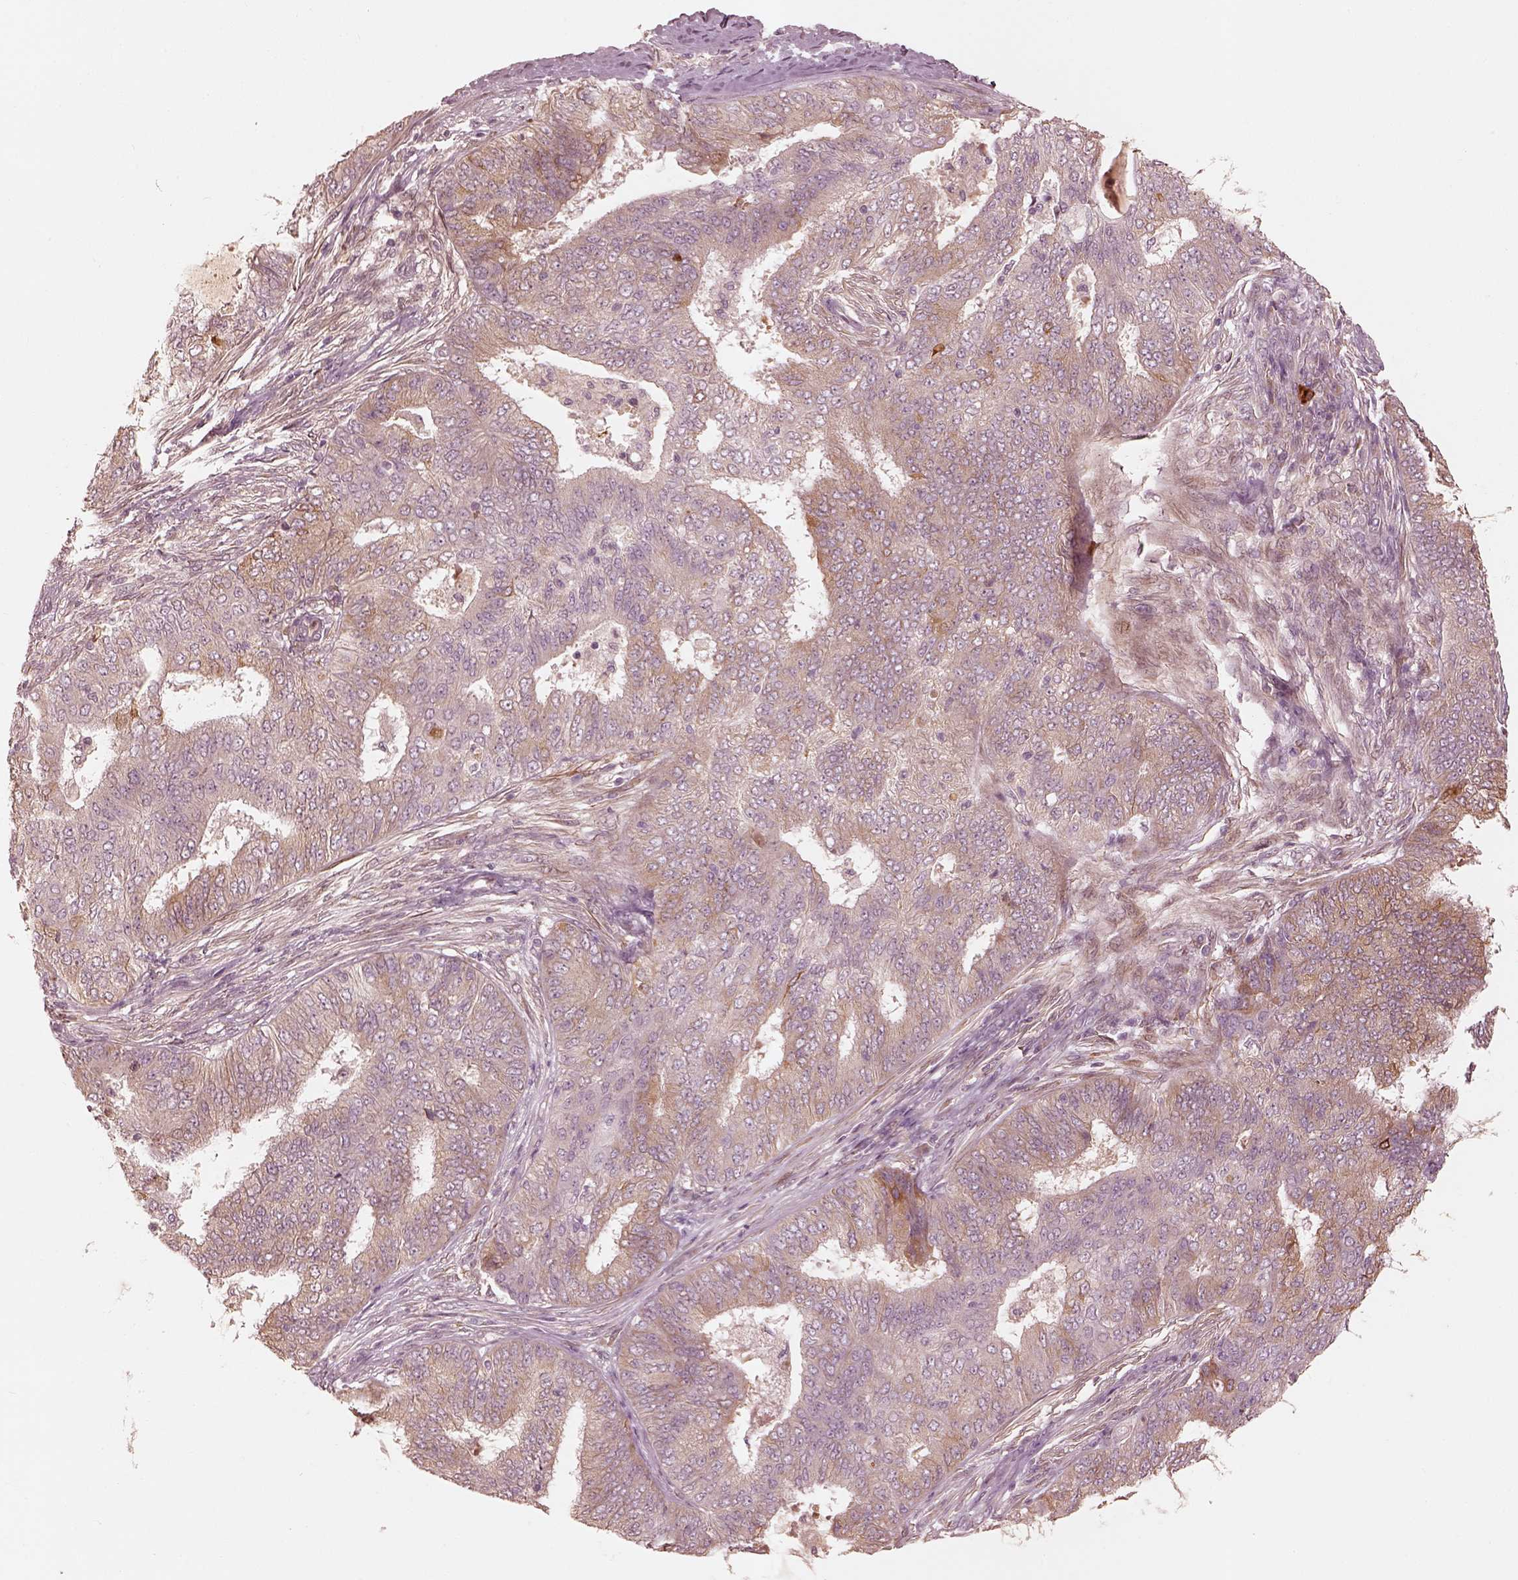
{"staining": {"intensity": "moderate", "quantity": "<25%", "location": "cytoplasmic/membranous"}, "tissue": "endometrial cancer", "cell_type": "Tumor cells", "image_type": "cancer", "snomed": [{"axis": "morphology", "description": "Adenocarcinoma, NOS"}, {"axis": "topography", "description": "Endometrium"}], "caption": "Adenocarcinoma (endometrial) stained for a protein exhibits moderate cytoplasmic/membranous positivity in tumor cells.", "gene": "WLS", "patient": {"sex": "female", "age": 62}}